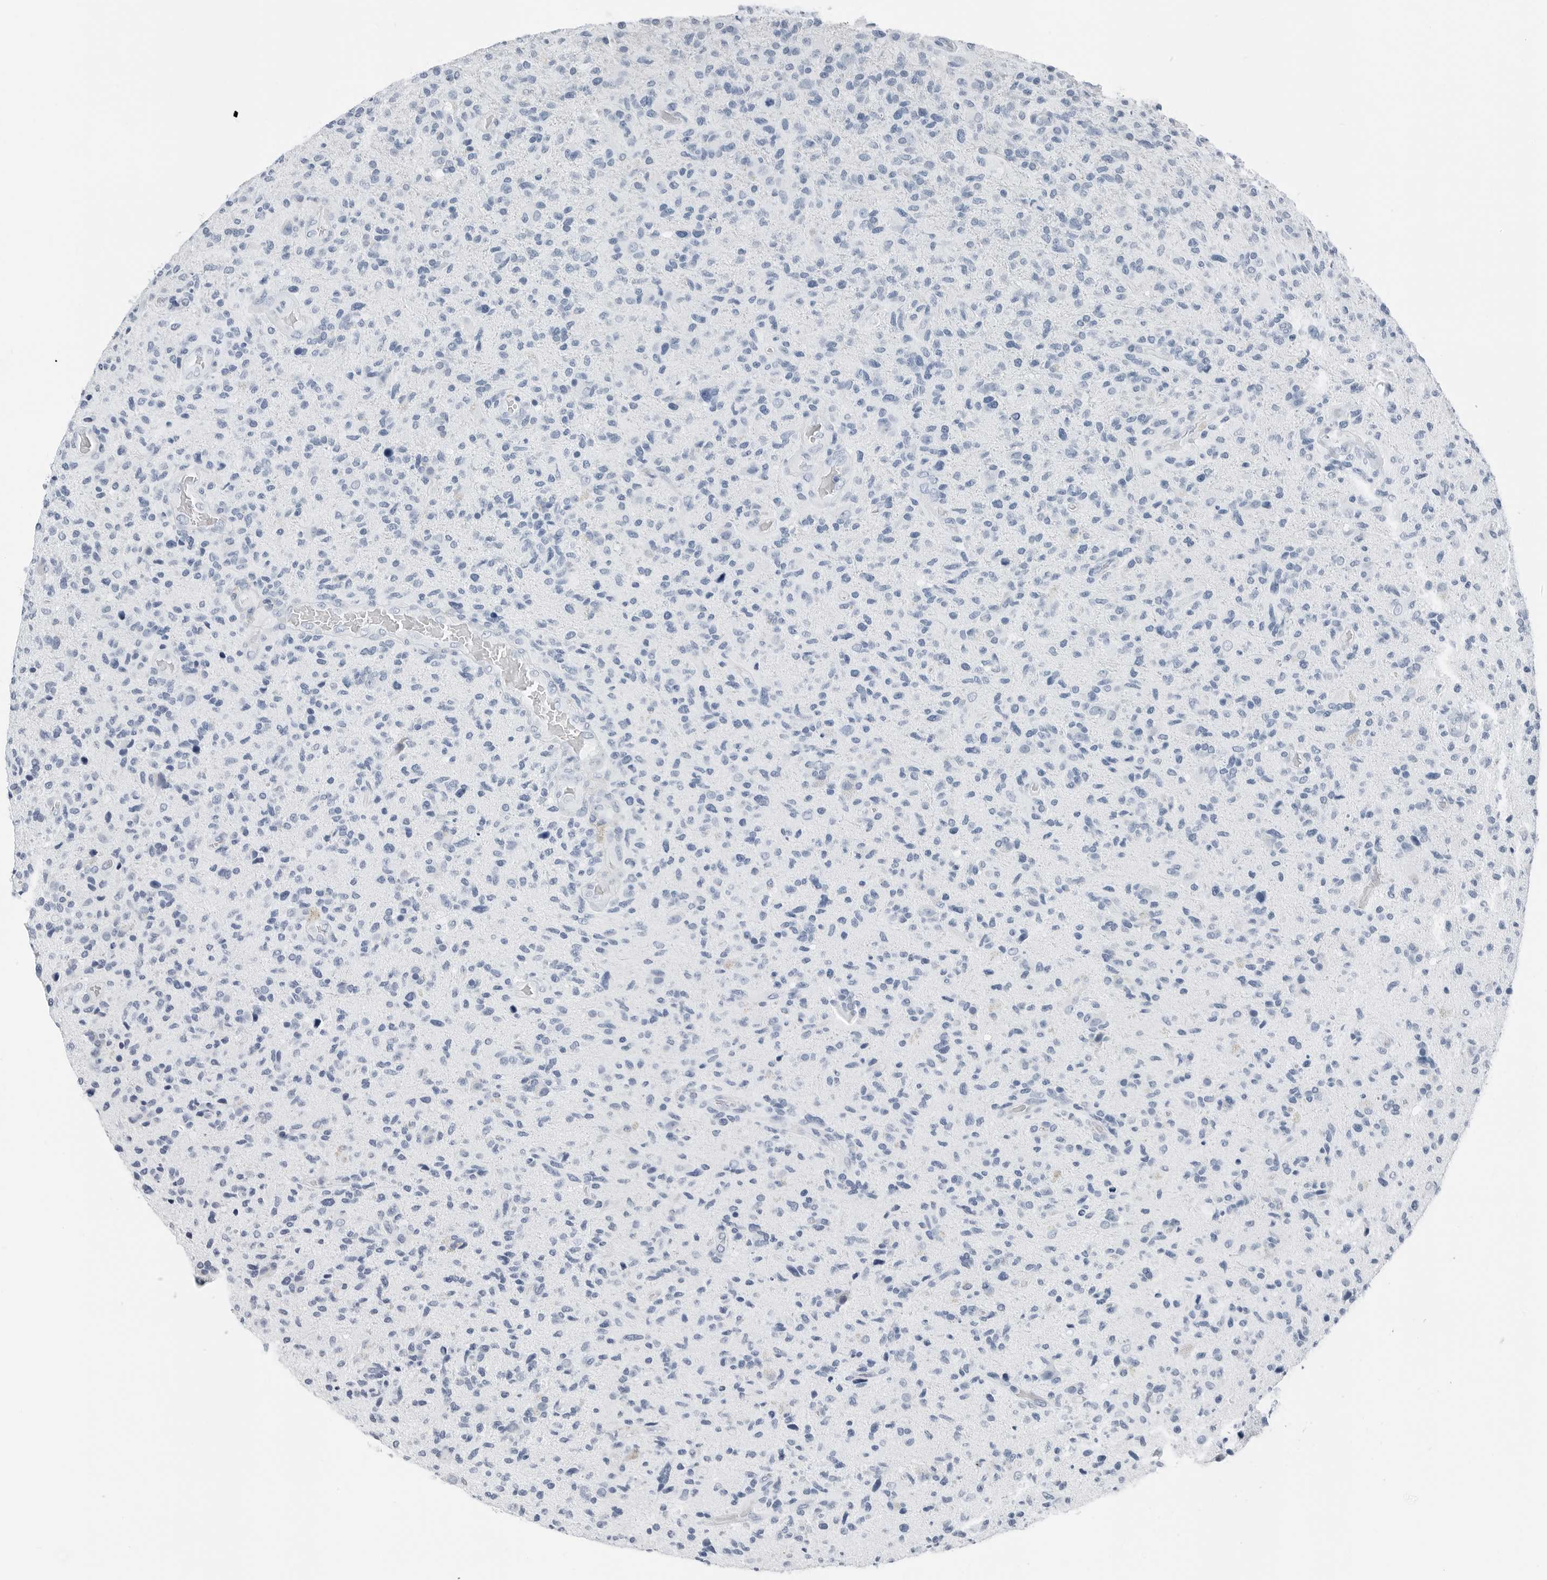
{"staining": {"intensity": "negative", "quantity": "none", "location": "none"}, "tissue": "glioma", "cell_type": "Tumor cells", "image_type": "cancer", "snomed": [{"axis": "morphology", "description": "Glioma, malignant, High grade"}, {"axis": "topography", "description": "Brain"}], "caption": "Immunohistochemistry photomicrograph of malignant glioma (high-grade) stained for a protein (brown), which reveals no expression in tumor cells.", "gene": "SLPI", "patient": {"sex": "male", "age": 72}}